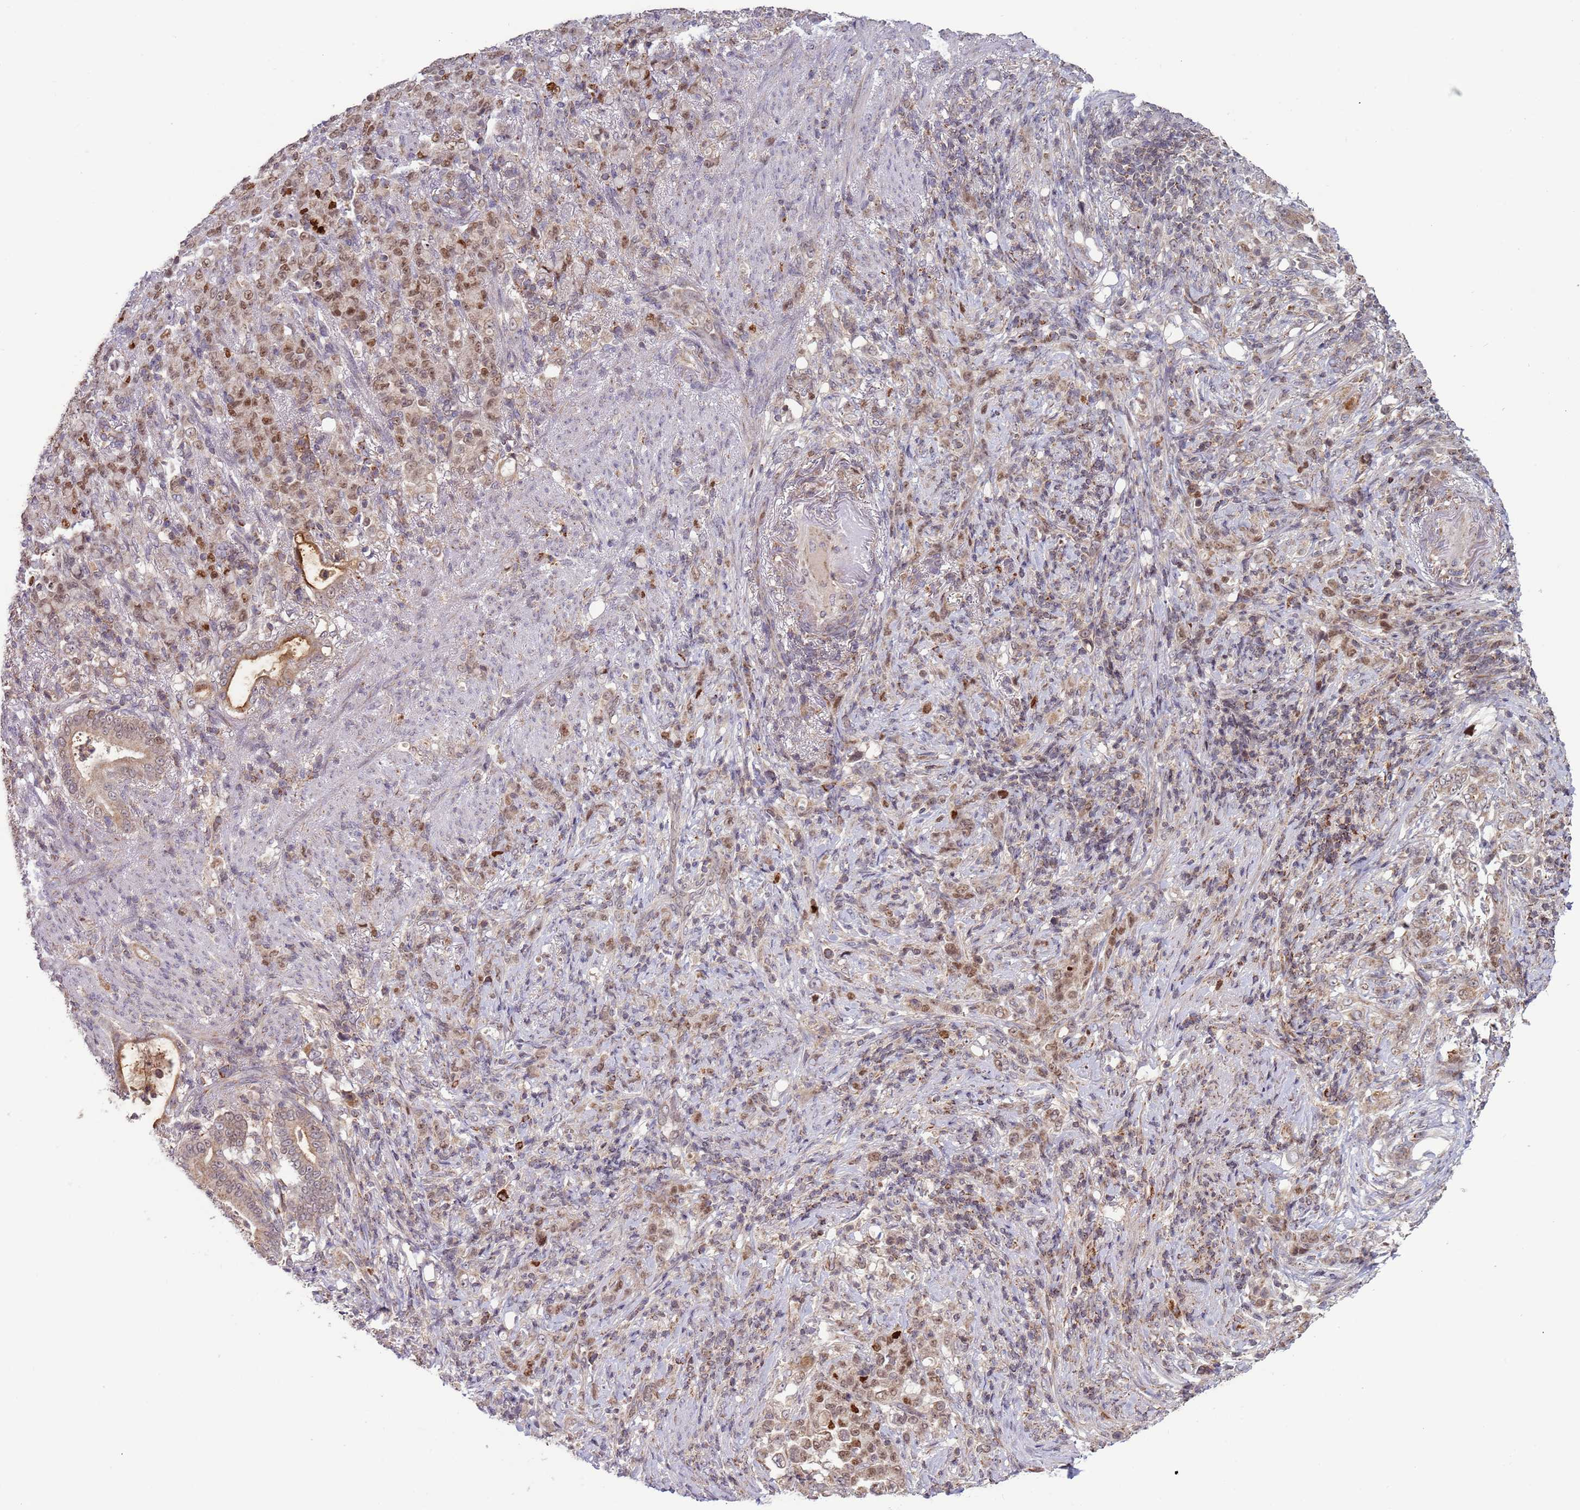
{"staining": {"intensity": "moderate", "quantity": "25%-75%", "location": "nuclear"}, "tissue": "stomach cancer", "cell_type": "Tumor cells", "image_type": "cancer", "snomed": [{"axis": "morphology", "description": "Normal tissue, NOS"}, {"axis": "morphology", "description": "Adenocarcinoma, NOS"}, {"axis": "topography", "description": "Stomach"}], "caption": "An immunohistochemistry micrograph of neoplastic tissue is shown. Protein staining in brown labels moderate nuclear positivity in stomach cancer (adenocarcinoma) within tumor cells. (brown staining indicates protein expression, while blue staining denotes nuclei).", "gene": "RCOR2", "patient": {"sex": "female", "age": 79}}